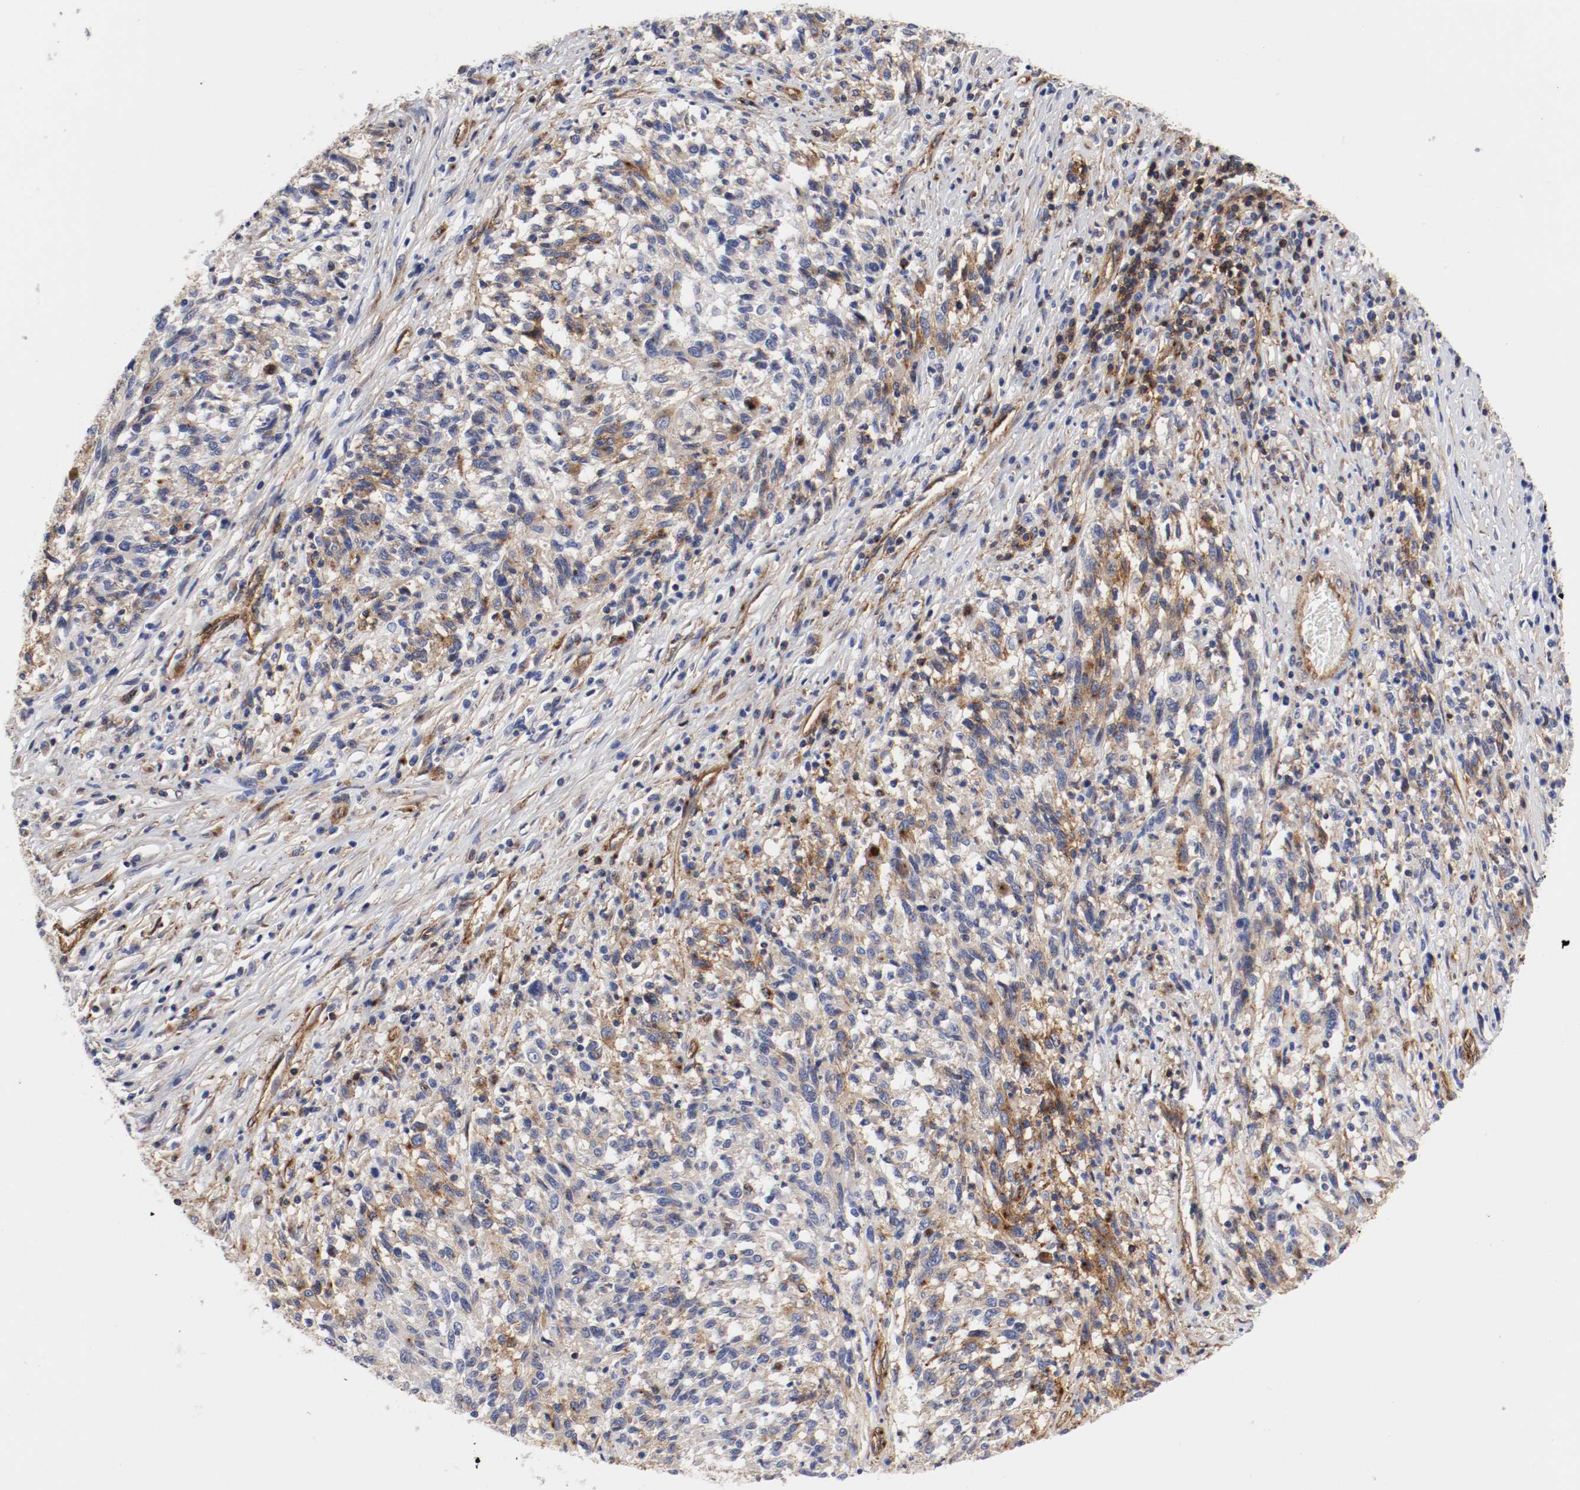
{"staining": {"intensity": "moderate", "quantity": "25%-75%", "location": "cytoplasmic/membranous"}, "tissue": "melanoma", "cell_type": "Tumor cells", "image_type": "cancer", "snomed": [{"axis": "morphology", "description": "Malignant melanoma, Metastatic site"}, {"axis": "topography", "description": "Lymph node"}], "caption": "Human malignant melanoma (metastatic site) stained for a protein (brown) displays moderate cytoplasmic/membranous positive positivity in about 25%-75% of tumor cells.", "gene": "IFITM1", "patient": {"sex": "male", "age": 61}}